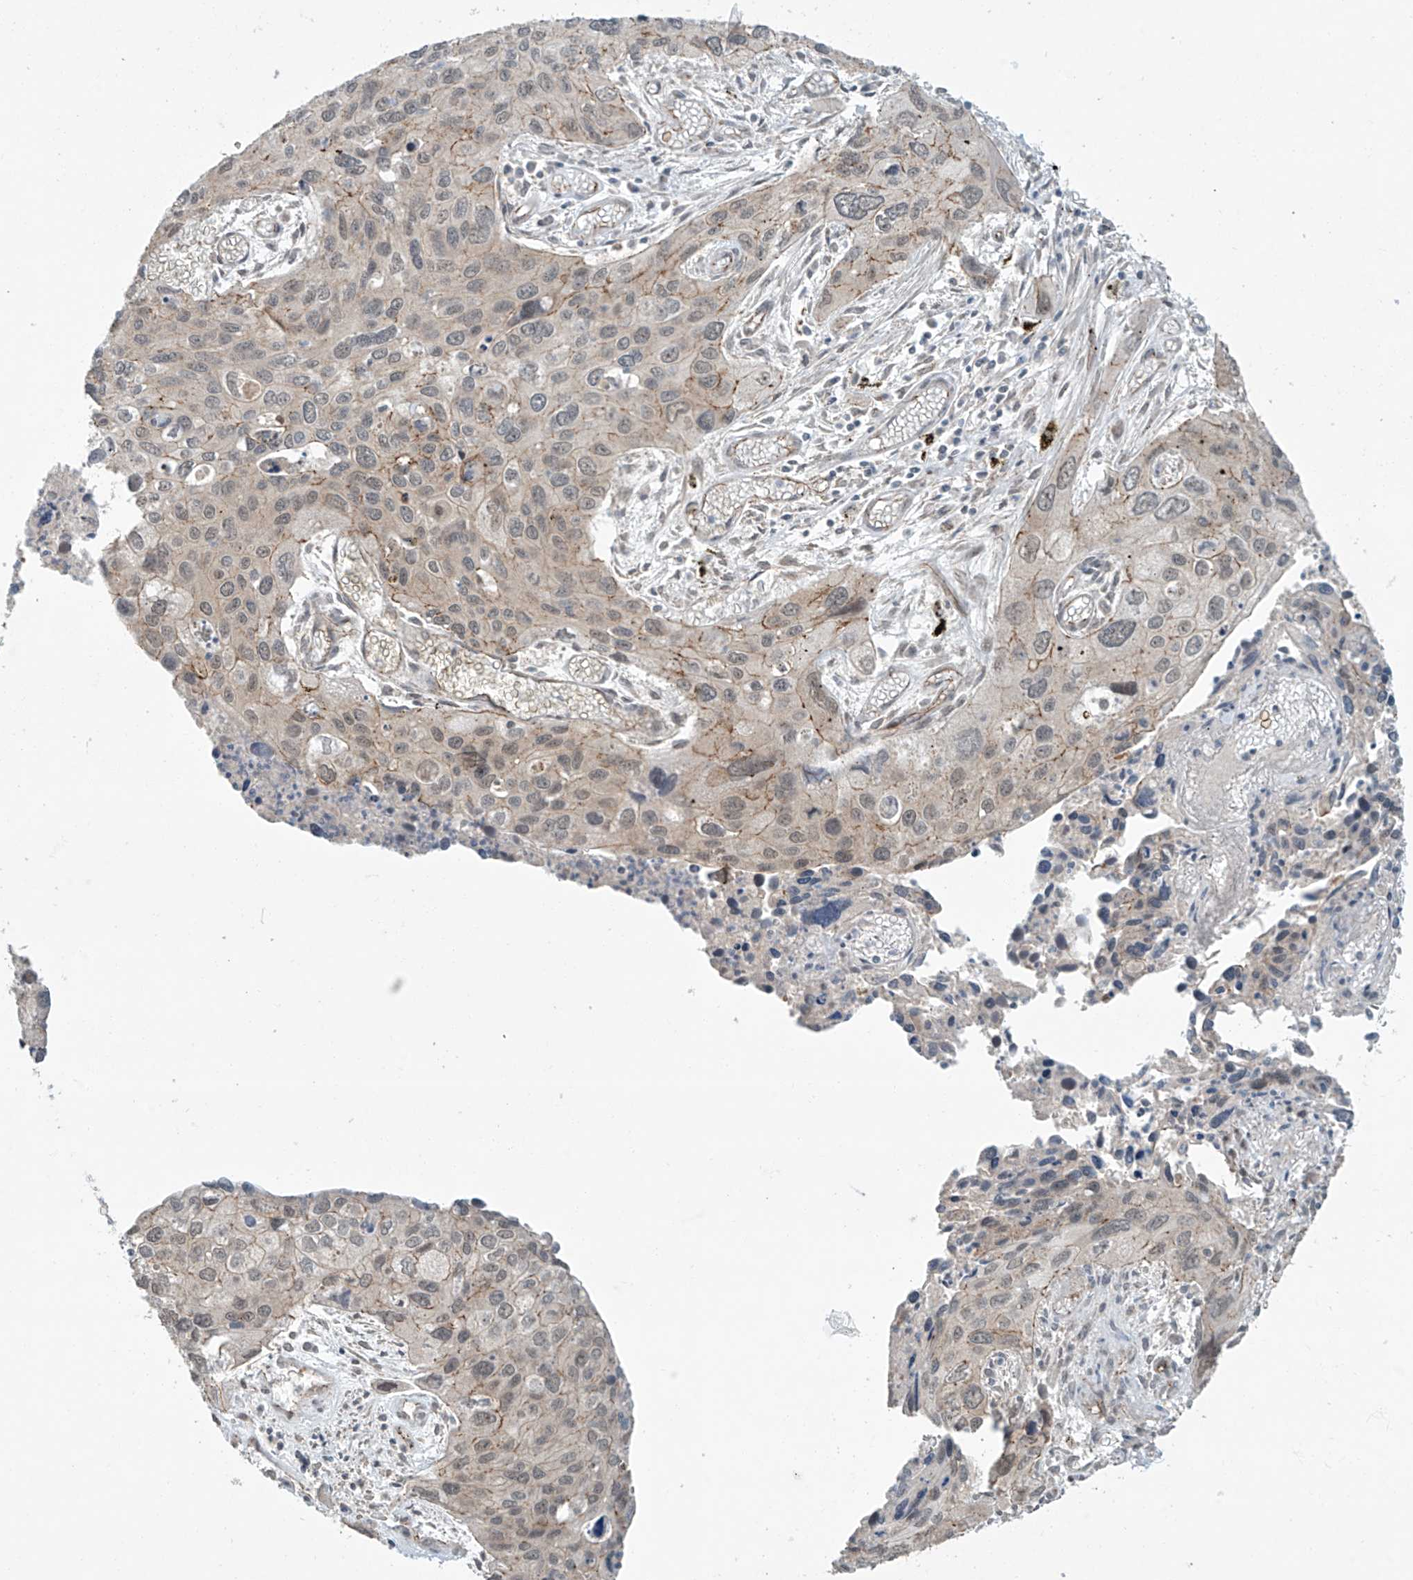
{"staining": {"intensity": "weak", "quantity": "25%-75%", "location": "cytoplasmic/membranous"}, "tissue": "cervical cancer", "cell_type": "Tumor cells", "image_type": "cancer", "snomed": [{"axis": "morphology", "description": "Squamous cell carcinoma, NOS"}, {"axis": "topography", "description": "Cervix"}], "caption": "About 25%-75% of tumor cells in cervical cancer (squamous cell carcinoma) exhibit weak cytoplasmic/membranous protein expression as visualized by brown immunohistochemical staining.", "gene": "ZNF16", "patient": {"sex": "female", "age": 55}}